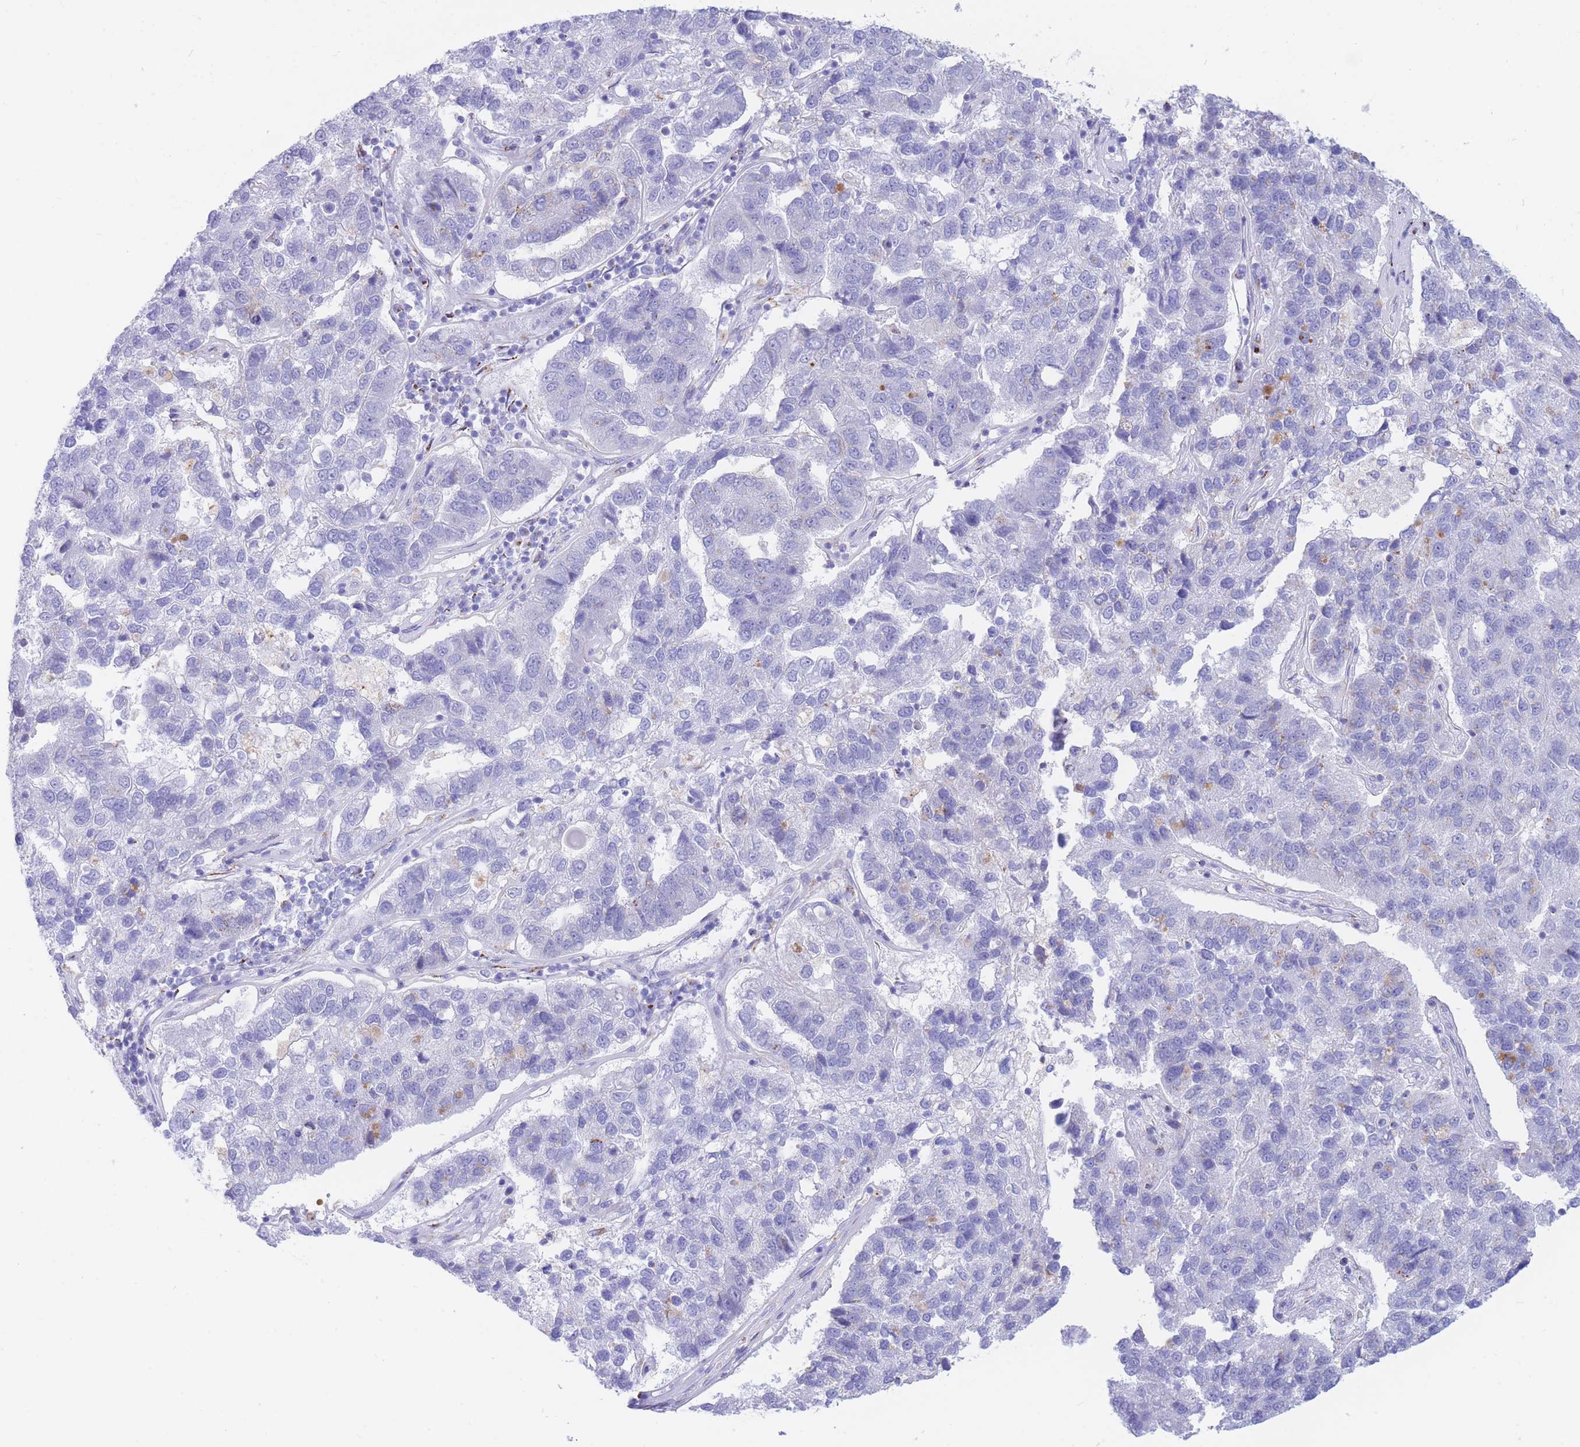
{"staining": {"intensity": "negative", "quantity": "none", "location": "none"}, "tissue": "pancreatic cancer", "cell_type": "Tumor cells", "image_type": "cancer", "snomed": [{"axis": "morphology", "description": "Adenocarcinoma, NOS"}, {"axis": "topography", "description": "Pancreas"}], "caption": "Immunohistochemistry micrograph of pancreatic cancer (adenocarcinoma) stained for a protein (brown), which reveals no positivity in tumor cells. (Stains: DAB immunohistochemistry with hematoxylin counter stain, Microscopy: brightfield microscopy at high magnification).", "gene": "FAM3C", "patient": {"sex": "female", "age": 61}}